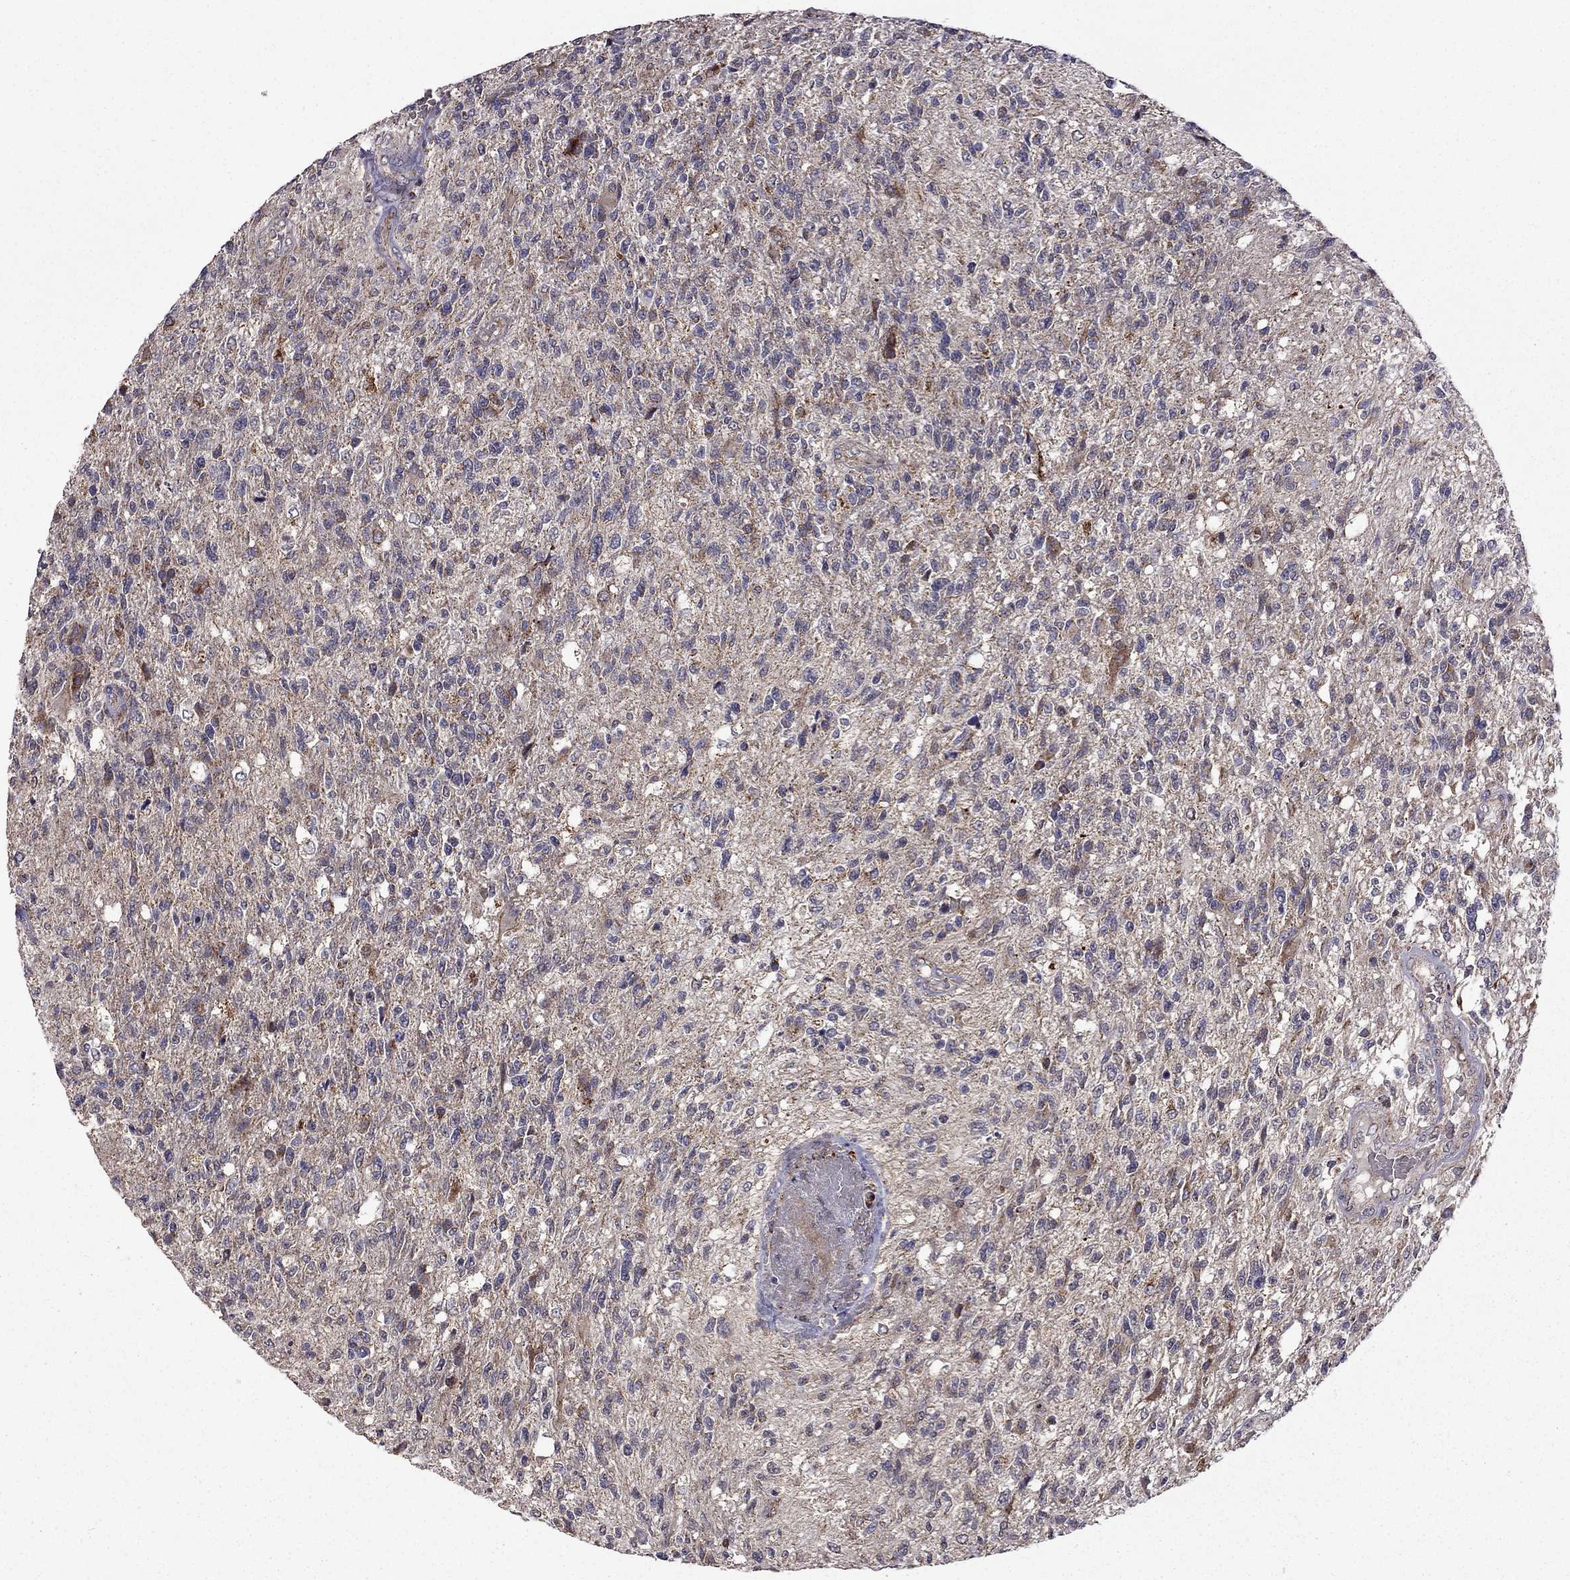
{"staining": {"intensity": "negative", "quantity": "none", "location": "none"}, "tissue": "glioma", "cell_type": "Tumor cells", "image_type": "cancer", "snomed": [{"axis": "morphology", "description": "Glioma, malignant, High grade"}, {"axis": "topography", "description": "Brain"}], "caption": "Immunohistochemistry photomicrograph of malignant high-grade glioma stained for a protein (brown), which exhibits no staining in tumor cells.", "gene": "TAB2", "patient": {"sex": "male", "age": 56}}